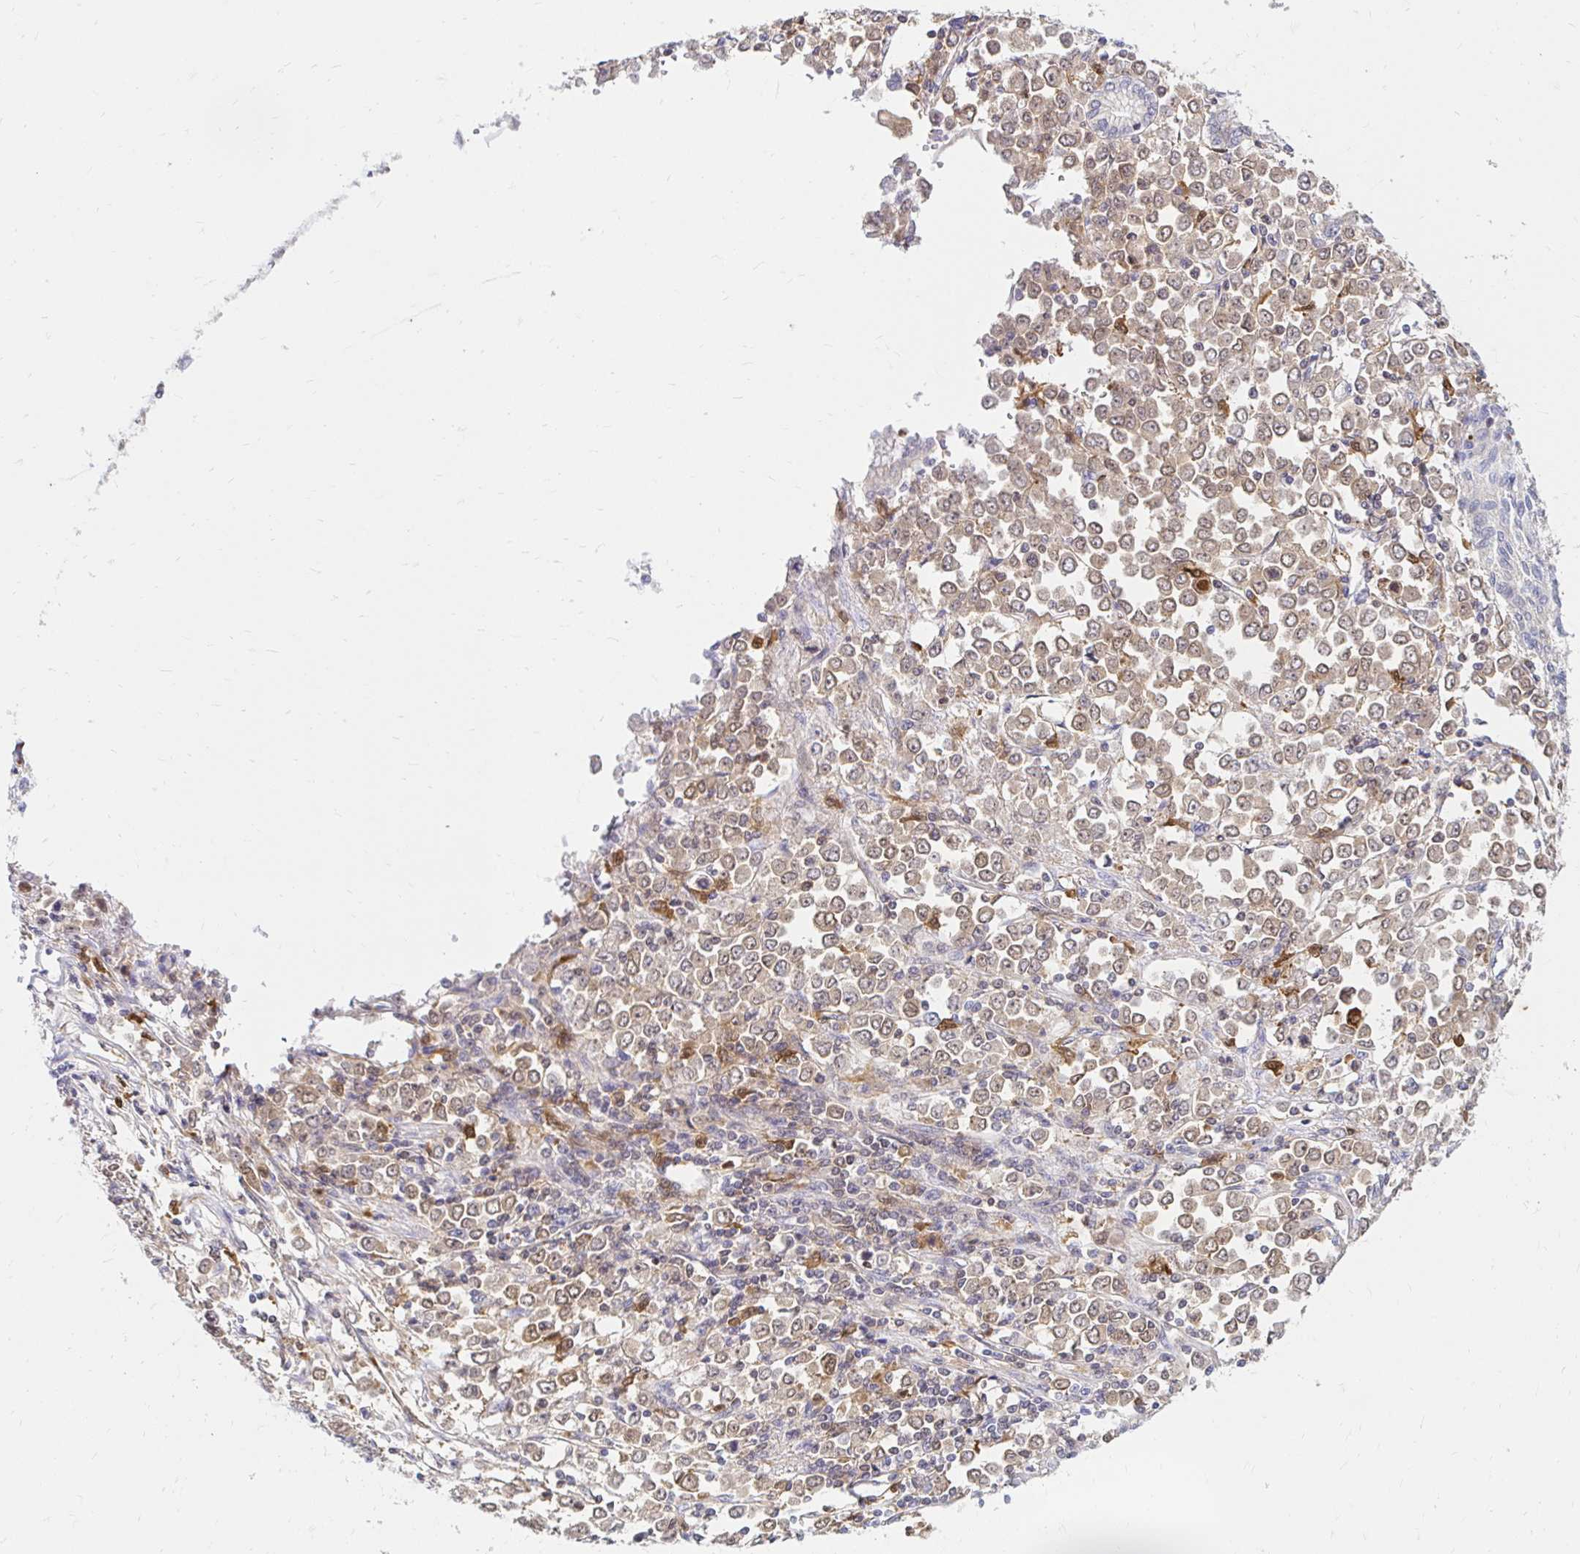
{"staining": {"intensity": "weak", "quantity": ">75%", "location": "cytoplasmic/membranous,nuclear"}, "tissue": "stomach cancer", "cell_type": "Tumor cells", "image_type": "cancer", "snomed": [{"axis": "morphology", "description": "Adenocarcinoma, NOS"}, {"axis": "topography", "description": "Stomach, upper"}], "caption": "Brown immunohistochemical staining in stomach adenocarcinoma displays weak cytoplasmic/membranous and nuclear staining in approximately >75% of tumor cells.", "gene": "PYCARD", "patient": {"sex": "male", "age": 70}}